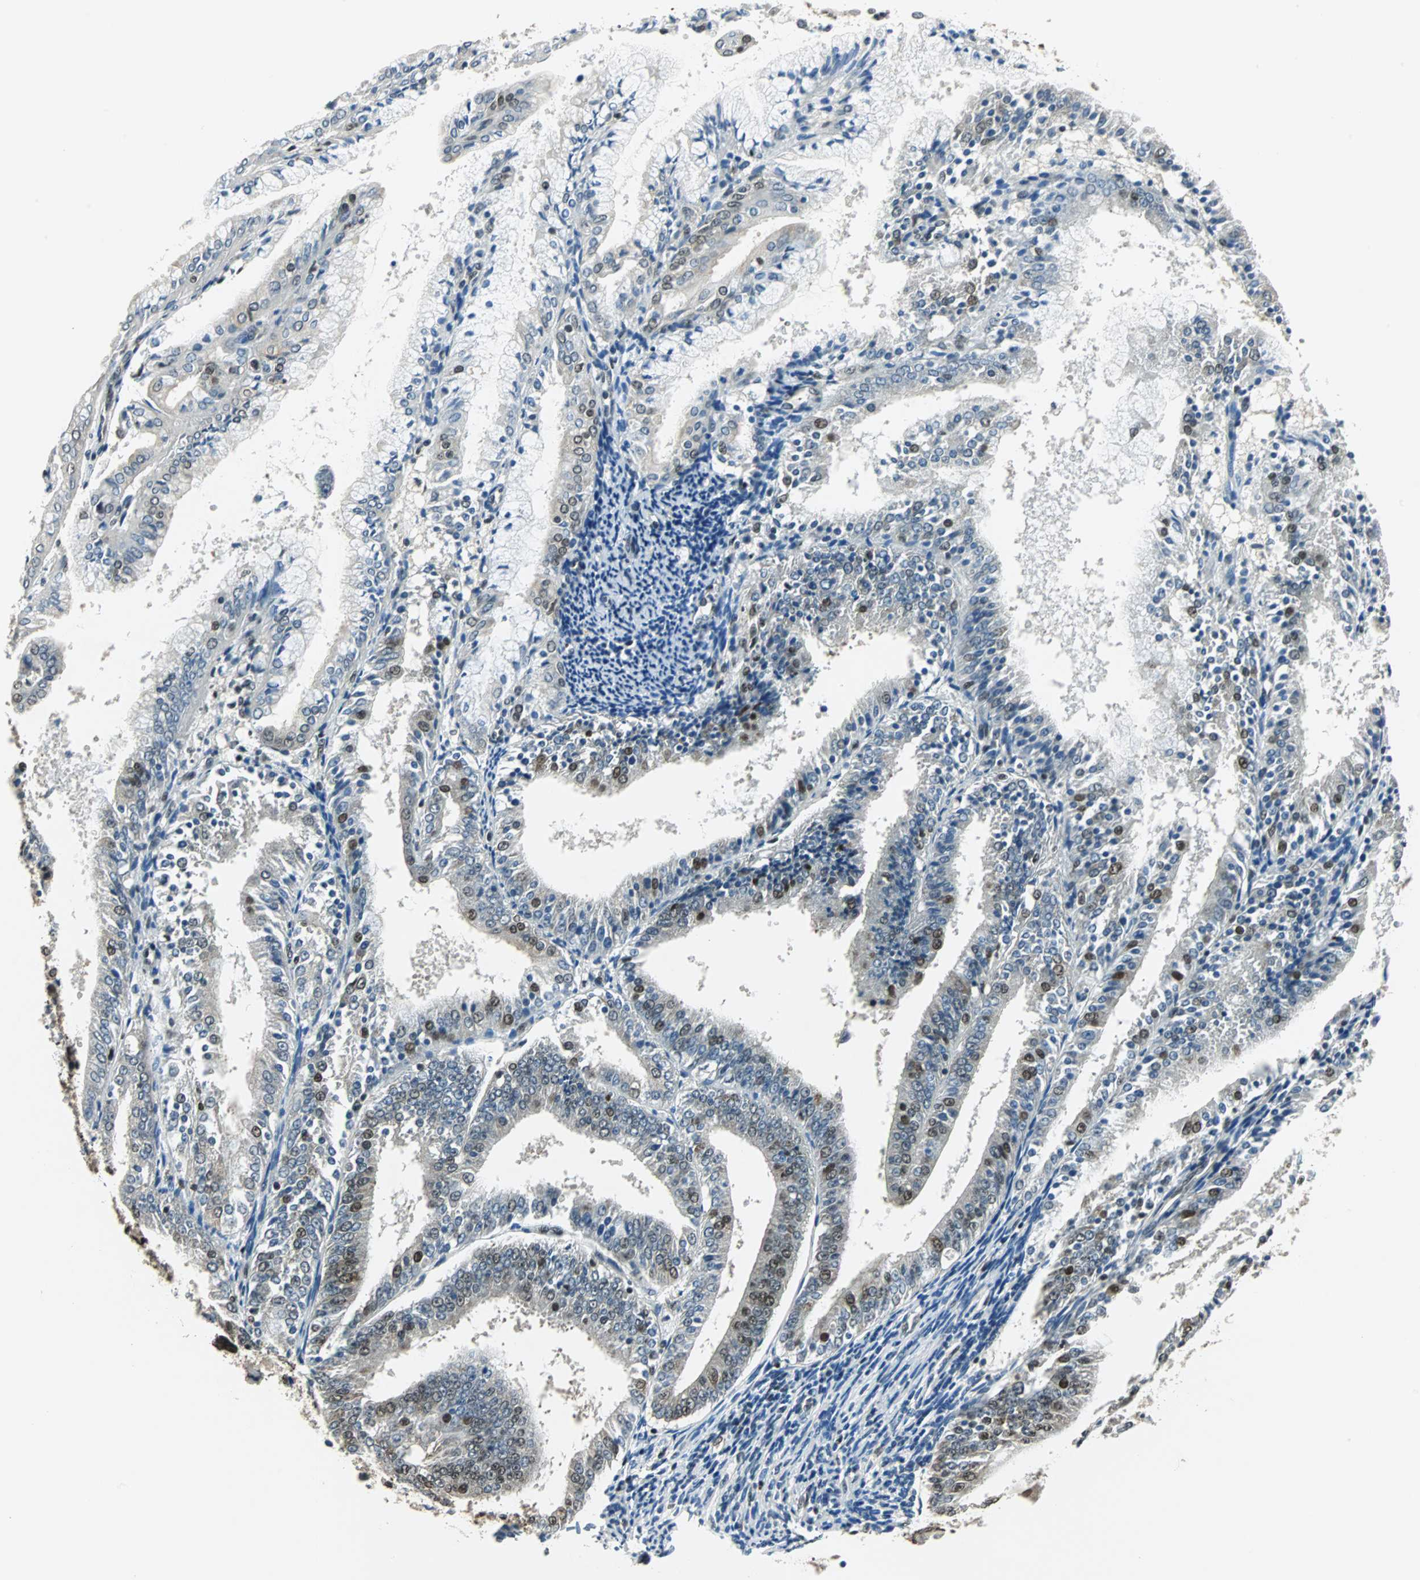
{"staining": {"intensity": "moderate", "quantity": "<25%", "location": "cytoplasmic/membranous,nuclear"}, "tissue": "endometrial cancer", "cell_type": "Tumor cells", "image_type": "cancer", "snomed": [{"axis": "morphology", "description": "Adenocarcinoma, NOS"}, {"axis": "topography", "description": "Endometrium"}], "caption": "Endometrial cancer (adenocarcinoma) stained with a protein marker exhibits moderate staining in tumor cells.", "gene": "RBM14", "patient": {"sex": "female", "age": 63}}